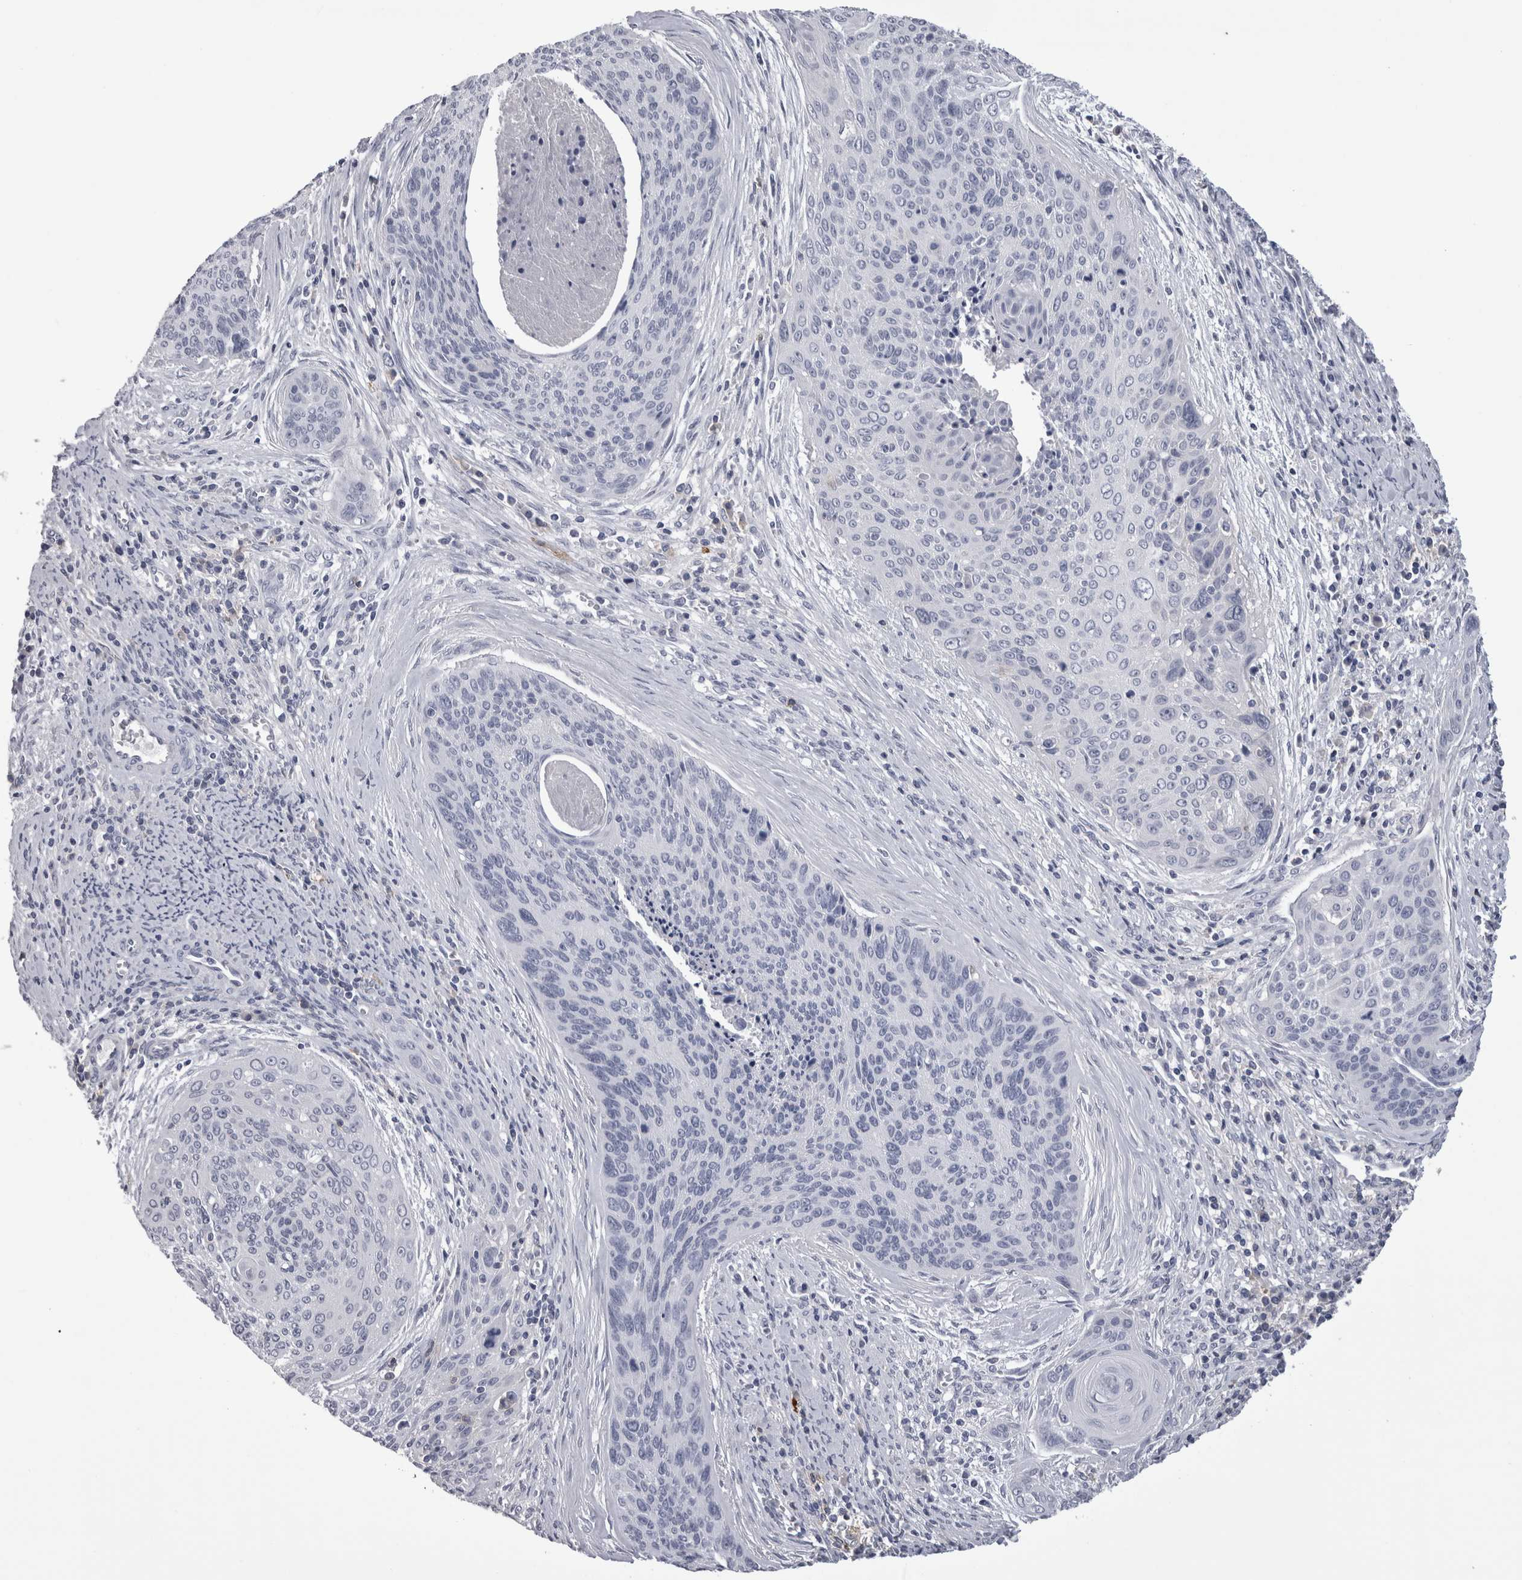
{"staining": {"intensity": "negative", "quantity": "none", "location": "none"}, "tissue": "cervical cancer", "cell_type": "Tumor cells", "image_type": "cancer", "snomed": [{"axis": "morphology", "description": "Squamous cell carcinoma, NOS"}, {"axis": "topography", "description": "Cervix"}], "caption": "Immunohistochemistry (IHC) image of neoplastic tissue: squamous cell carcinoma (cervical) stained with DAB reveals no significant protein expression in tumor cells.", "gene": "AFMID", "patient": {"sex": "female", "age": 55}}